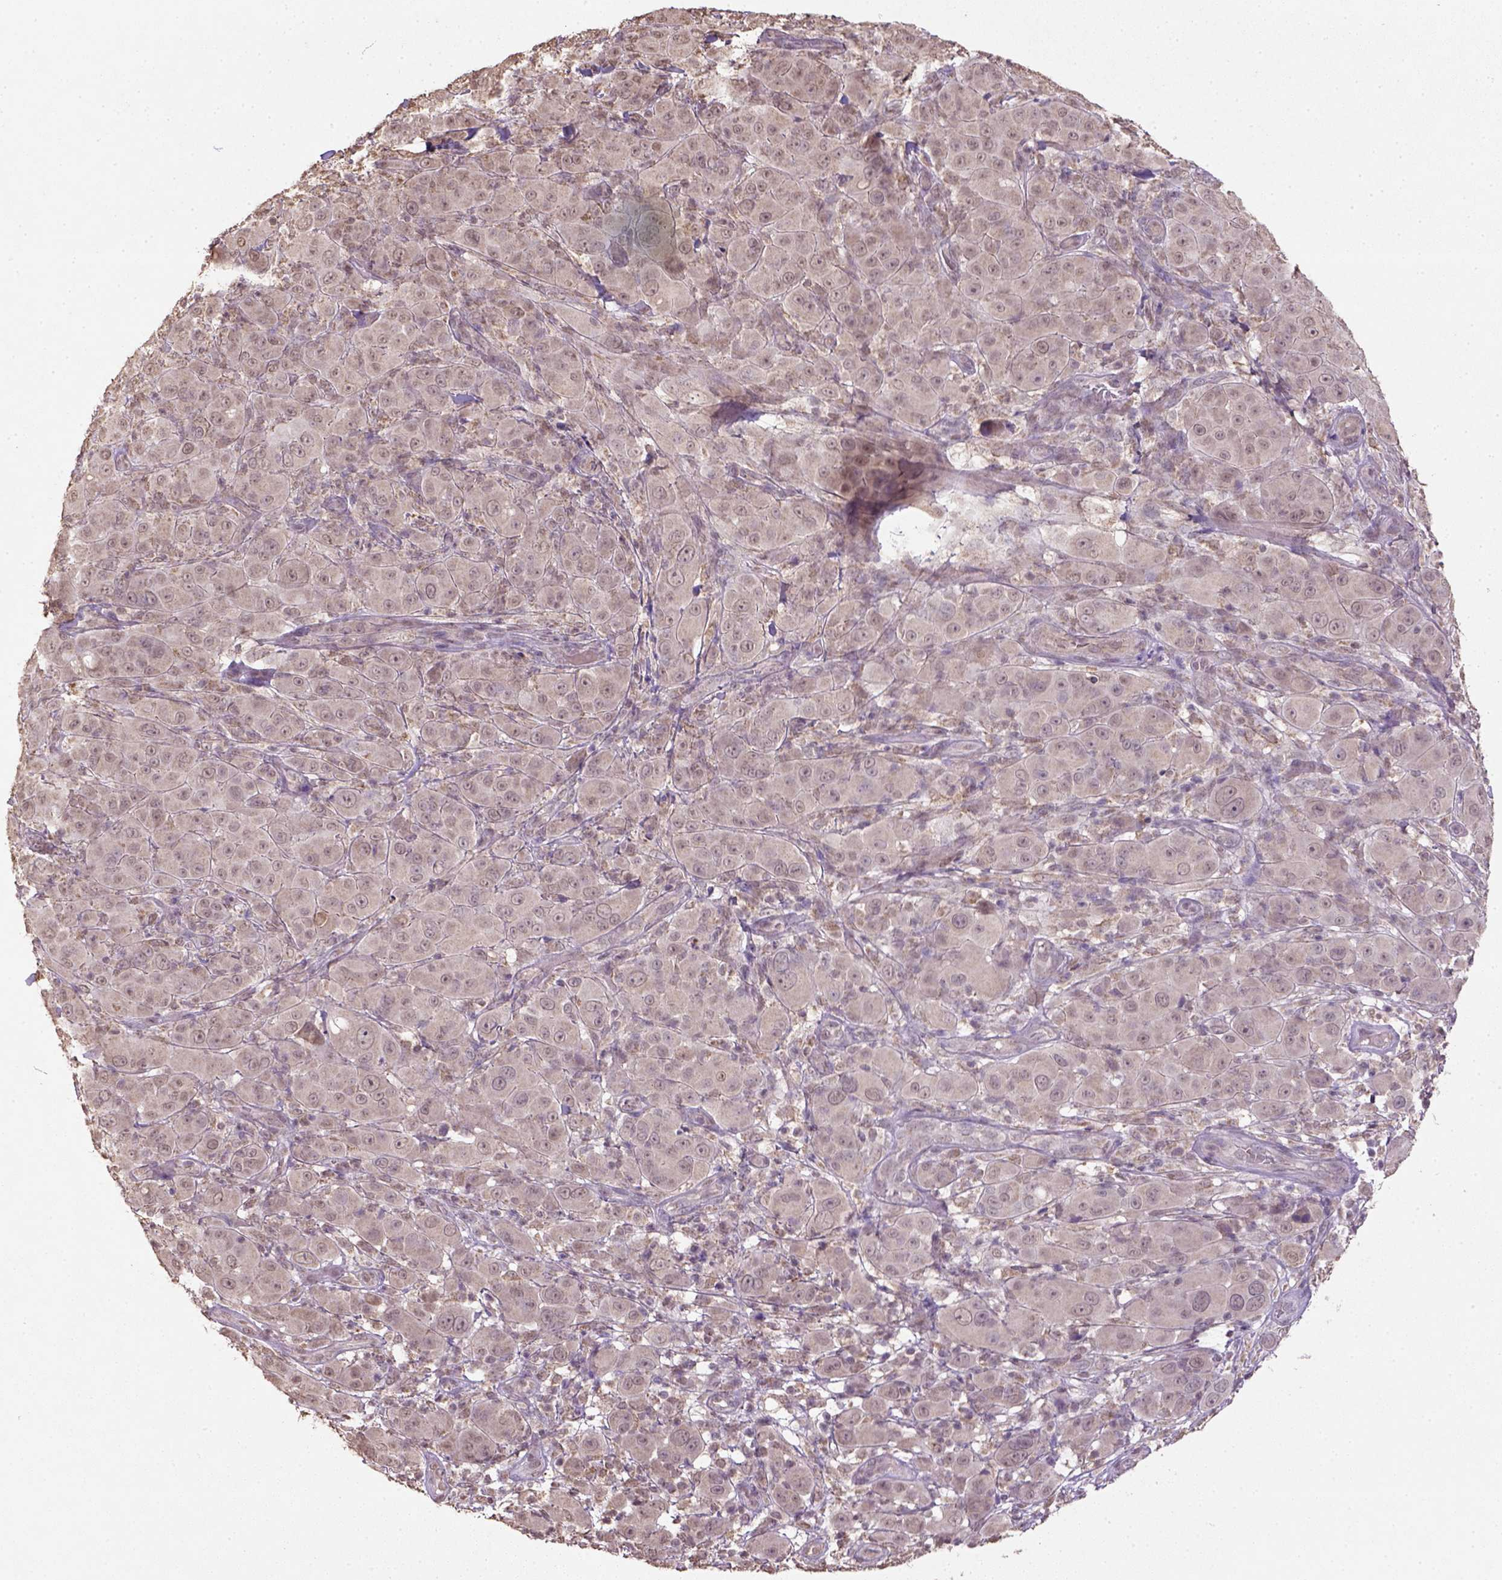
{"staining": {"intensity": "weak", "quantity": "25%-75%", "location": "cytoplasmic/membranous"}, "tissue": "melanoma", "cell_type": "Tumor cells", "image_type": "cancer", "snomed": [{"axis": "morphology", "description": "Malignant melanoma, NOS"}, {"axis": "topography", "description": "Skin"}], "caption": "A low amount of weak cytoplasmic/membranous staining is seen in about 25%-75% of tumor cells in malignant melanoma tissue. Using DAB (3,3'-diaminobenzidine) (brown) and hematoxylin (blue) stains, captured at high magnification using brightfield microscopy.", "gene": "NUDT10", "patient": {"sex": "female", "age": 87}}